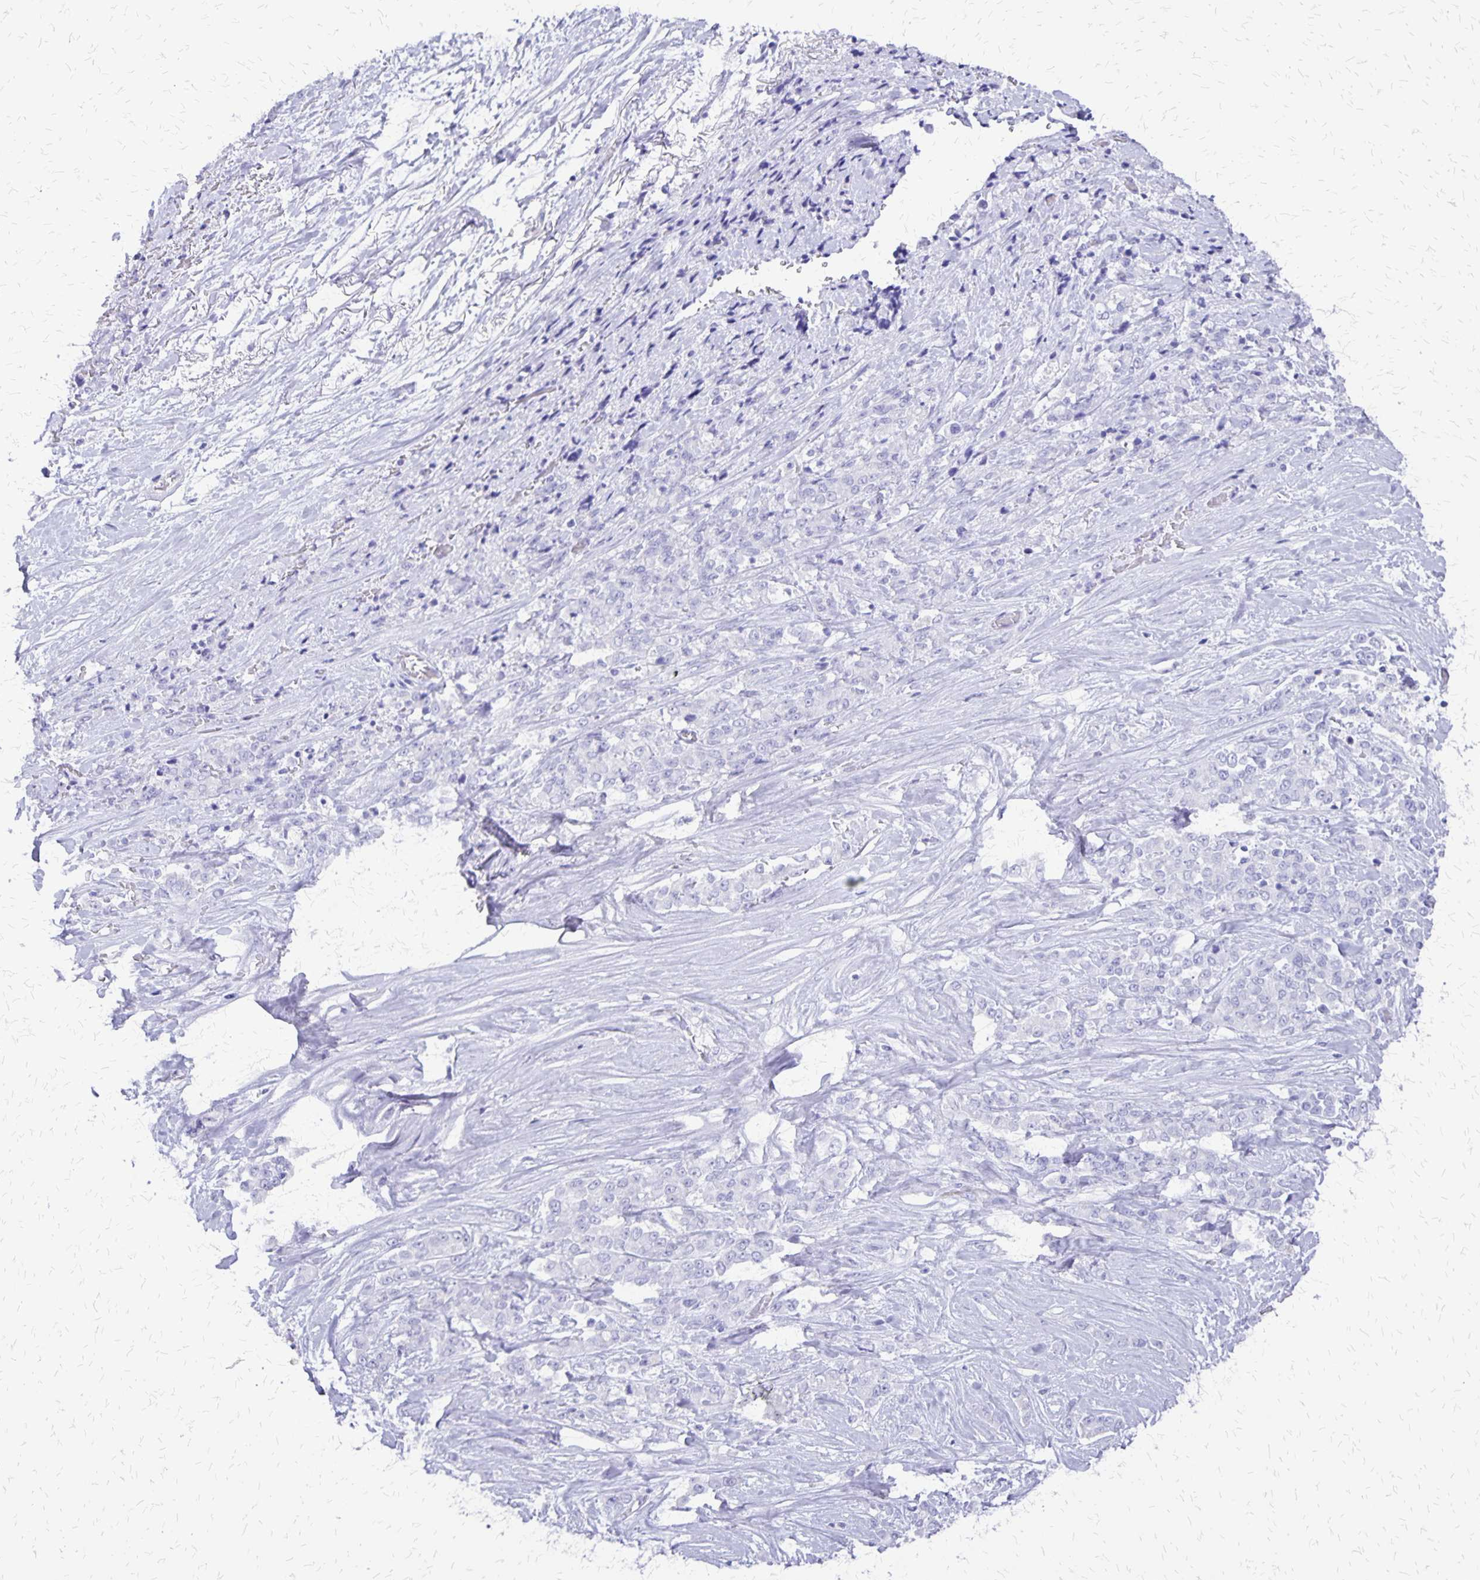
{"staining": {"intensity": "negative", "quantity": "none", "location": "none"}, "tissue": "stomach cancer", "cell_type": "Tumor cells", "image_type": "cancer", "snomed": [{"axis": "morphology", "description": "Adenocarcinoma, NOS"}, {"axis": "topography", "description": "Stomach"}], "caption": "High power microscopy photomicrograph of an immunohistochemistry (IHC) image of stomach cancer (adenocarcinoma), revealing no significant staining in tumor cells.", "gene": "SLC13A2", "patient": {"sex": "female", "age": 76}}